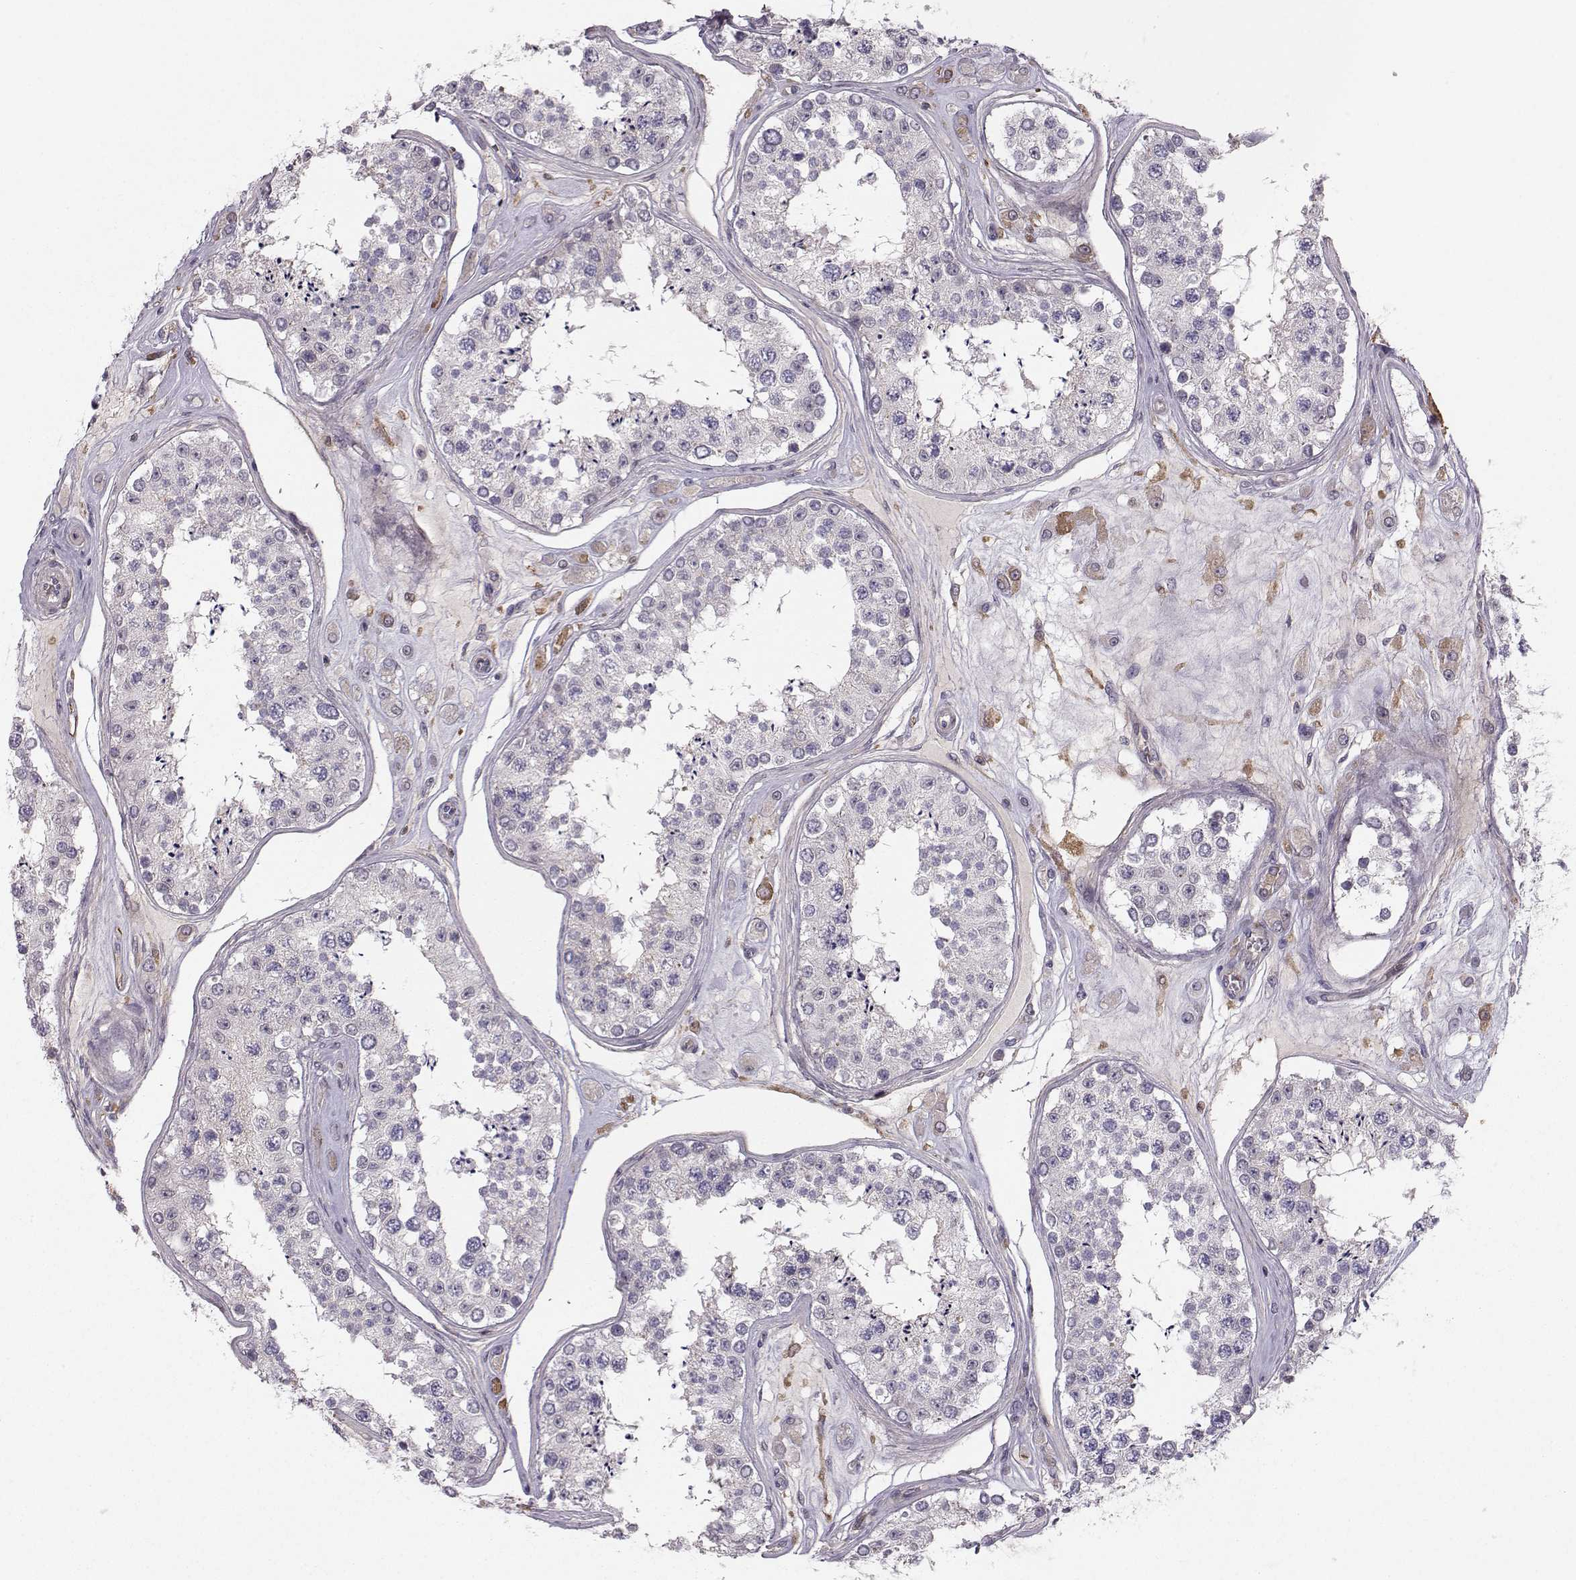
{"staining": {"intensity": "negative", "quantity": "none", "location": "none"}, "tissue": "testis", "cell_type": "Cells in seminiferous ducts", "image_type": "normal", "snomed": [{"axis": "morphology", "description": "Normal tissue, NOS"}, {"axis": "topography", "description": "Testis"}], "caption": "The histopathology image demonstrates no staining of cells in seminiferous ducts in benign testis.", "gene": "ASB16", "patient": {"sex": "male", "age": 25}}